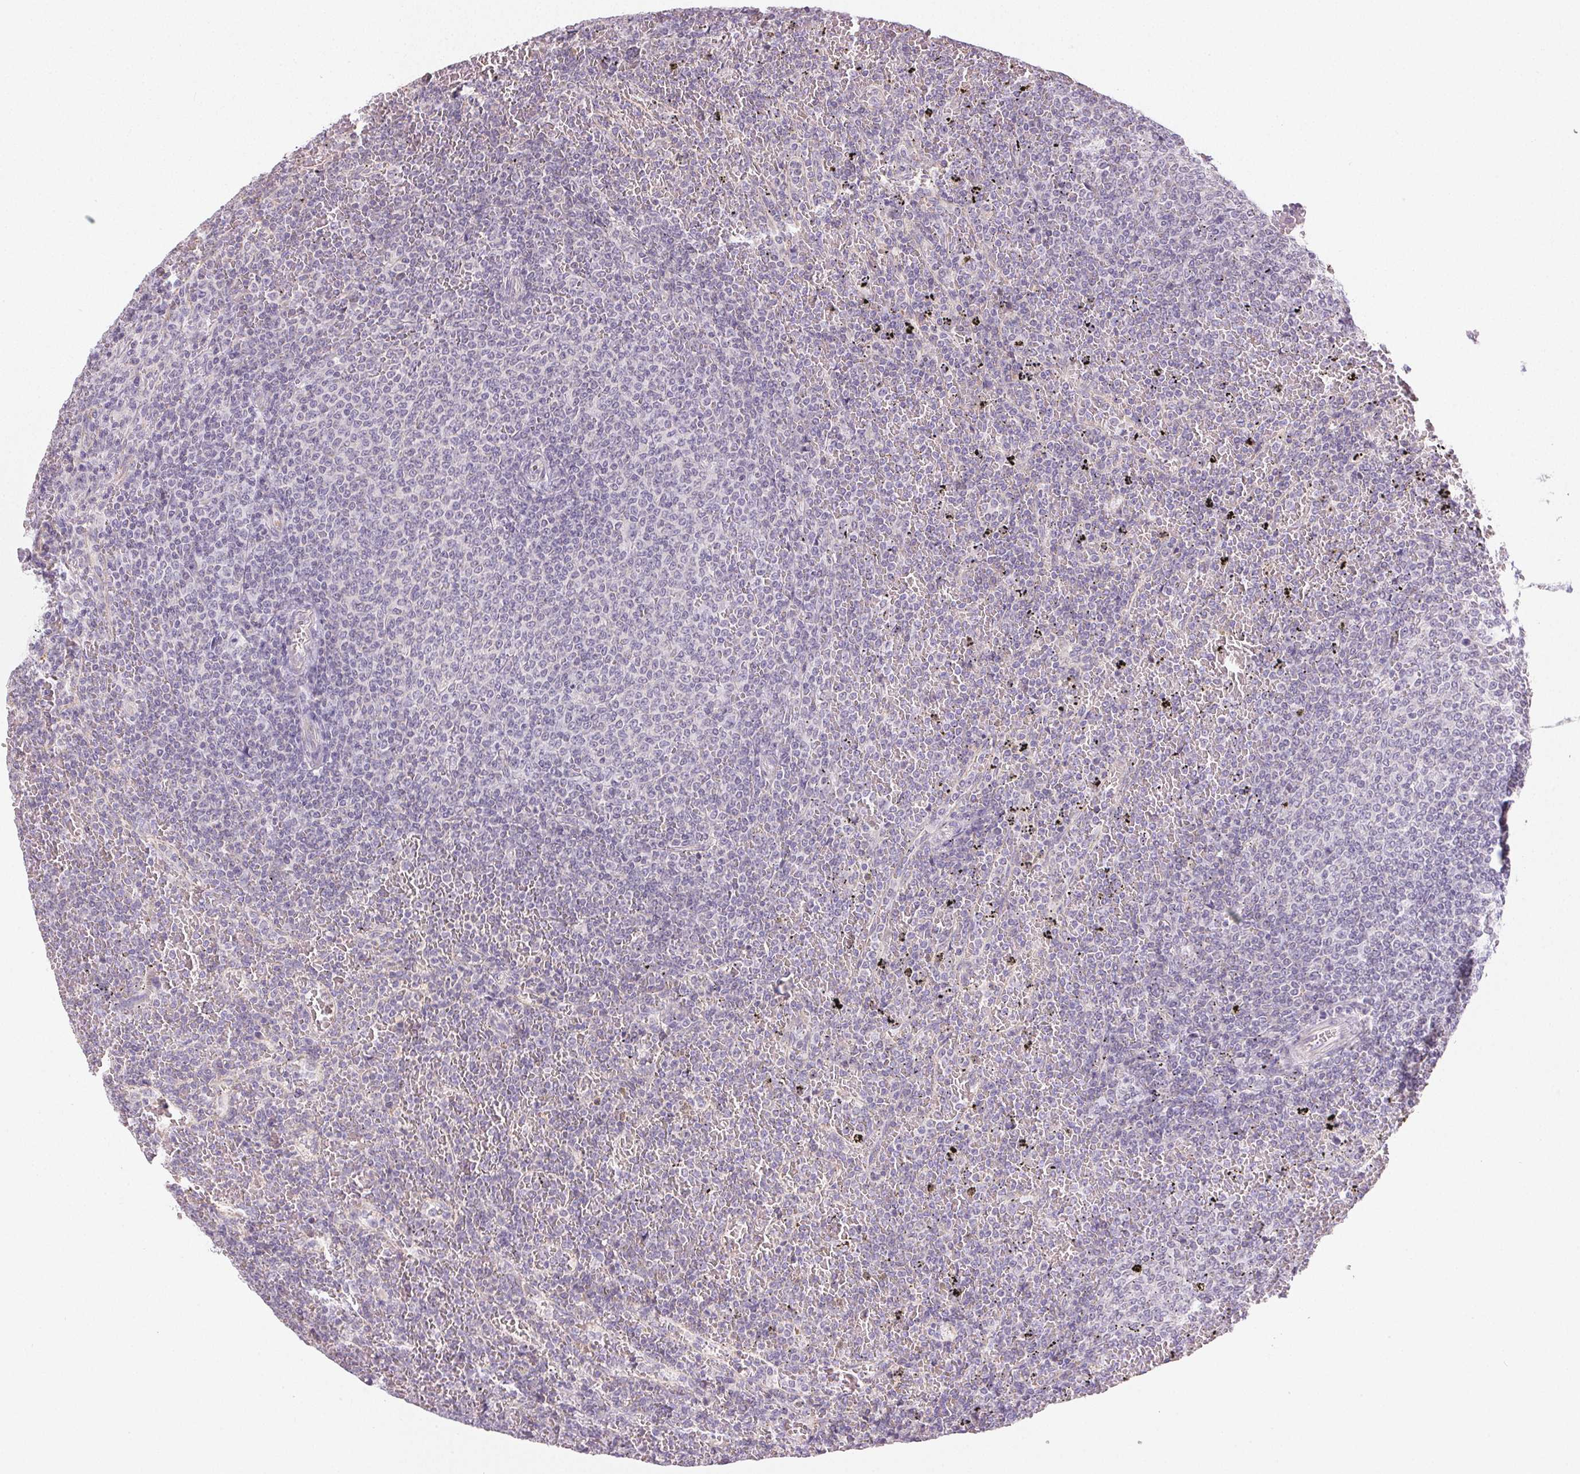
{"staining": {"intensity": "negative", "quantity": "none", "location": "none"}, "tissue": "lymphoma", "cell_type": "Tumor cells", "image_type": "cancer", "snomed": [{"axis": "morphology", "description": "Malignant lymphoma, non-Hodgkin's type, Low grade"}, {"axis": "topography", "description": "Spleen"}], "caption": "IHC image of human lymphoma stained for a protein (brown), which reveals no expression in tumor cells. (DAB immunohistochemistry with hematoxylin counter stain).", "gene": "SMYD1", "patient": {"sex": "female", "age": 77}}